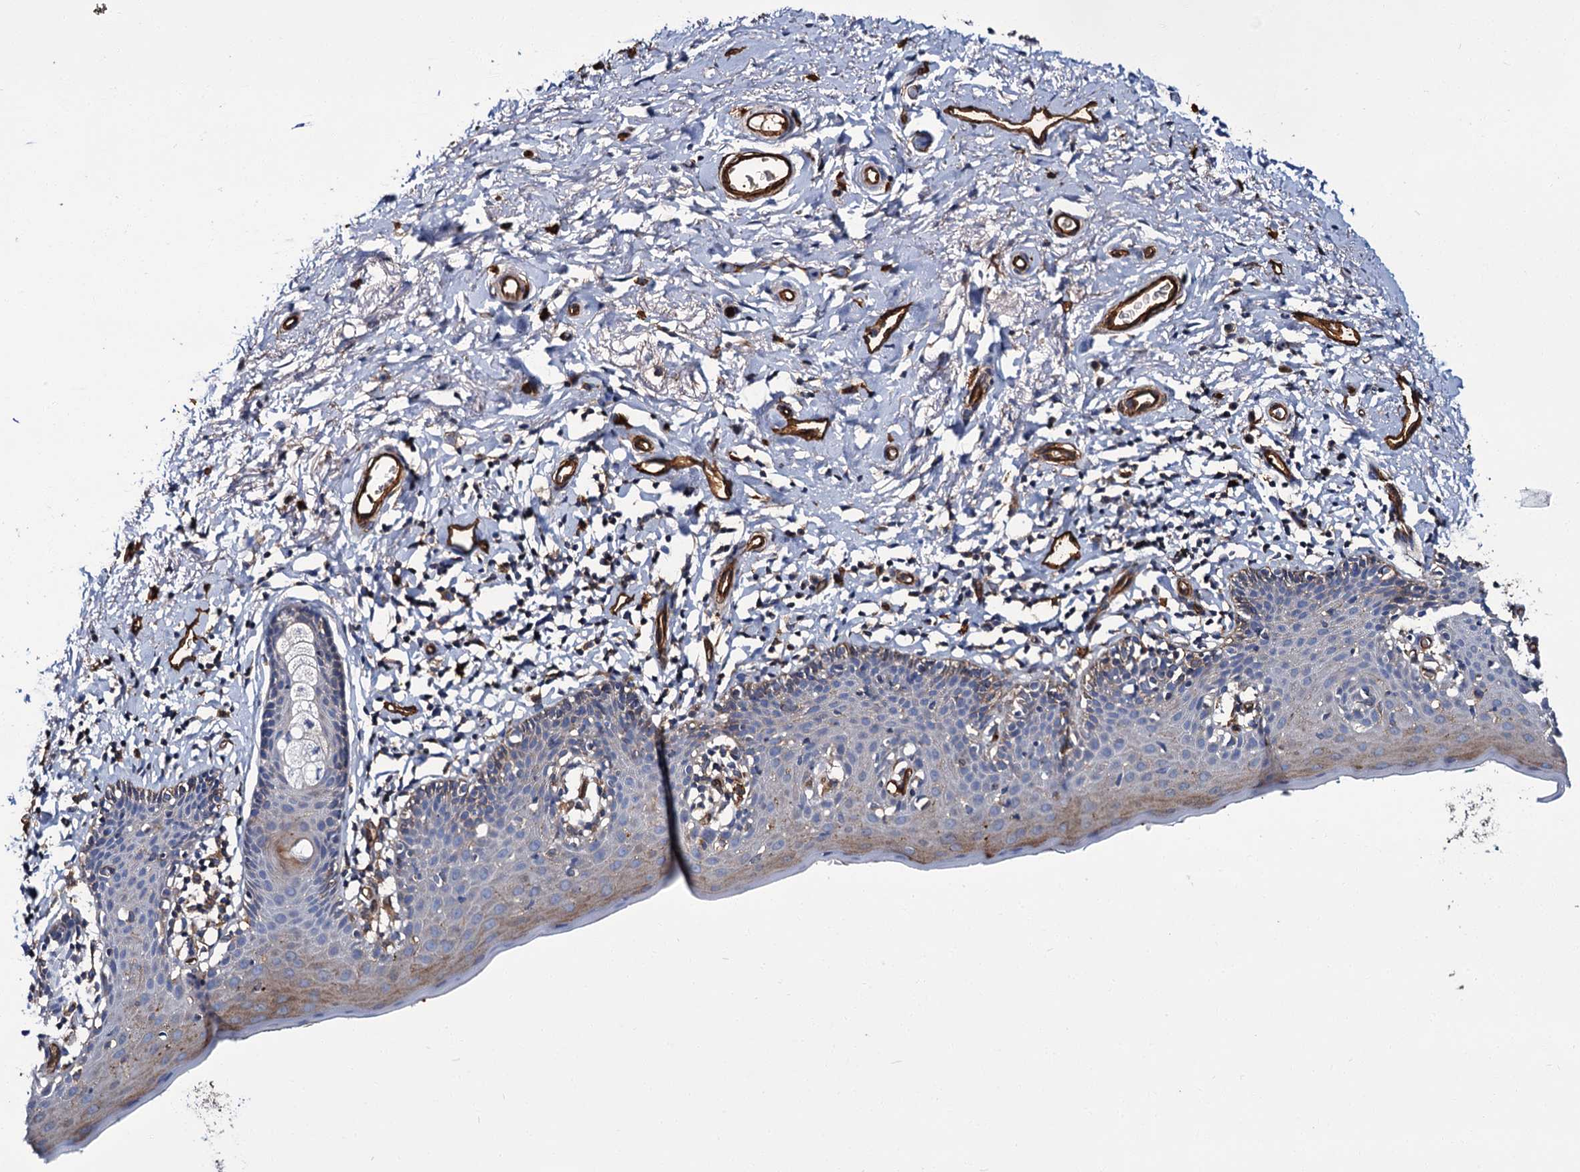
{"staining": {"intensity": "moderate", "quantity": "<25%", "location": "cytoplasmic/membranous"}, "tissue": "skin", "cell_type": "Epidermal cells", "image_type": "normal", "snomed": [{"axis": "morphology", "description": "Normal tissue, NOS"}, {"axis": "topography", "description": "Vulva"}], "caption": "Protein staining of unremarkable skin reveals moderate cytoplasmic/membranous expression in about <25% of epidermal cells. The staining was performed using DAB (3,3'-diaminobenzidine), with brown indicating positive protein expression. Nuclei are stained blue with hematoxylin.", "gene": "CACNA1C", "patient": {"sex": "female", "age": 66}}